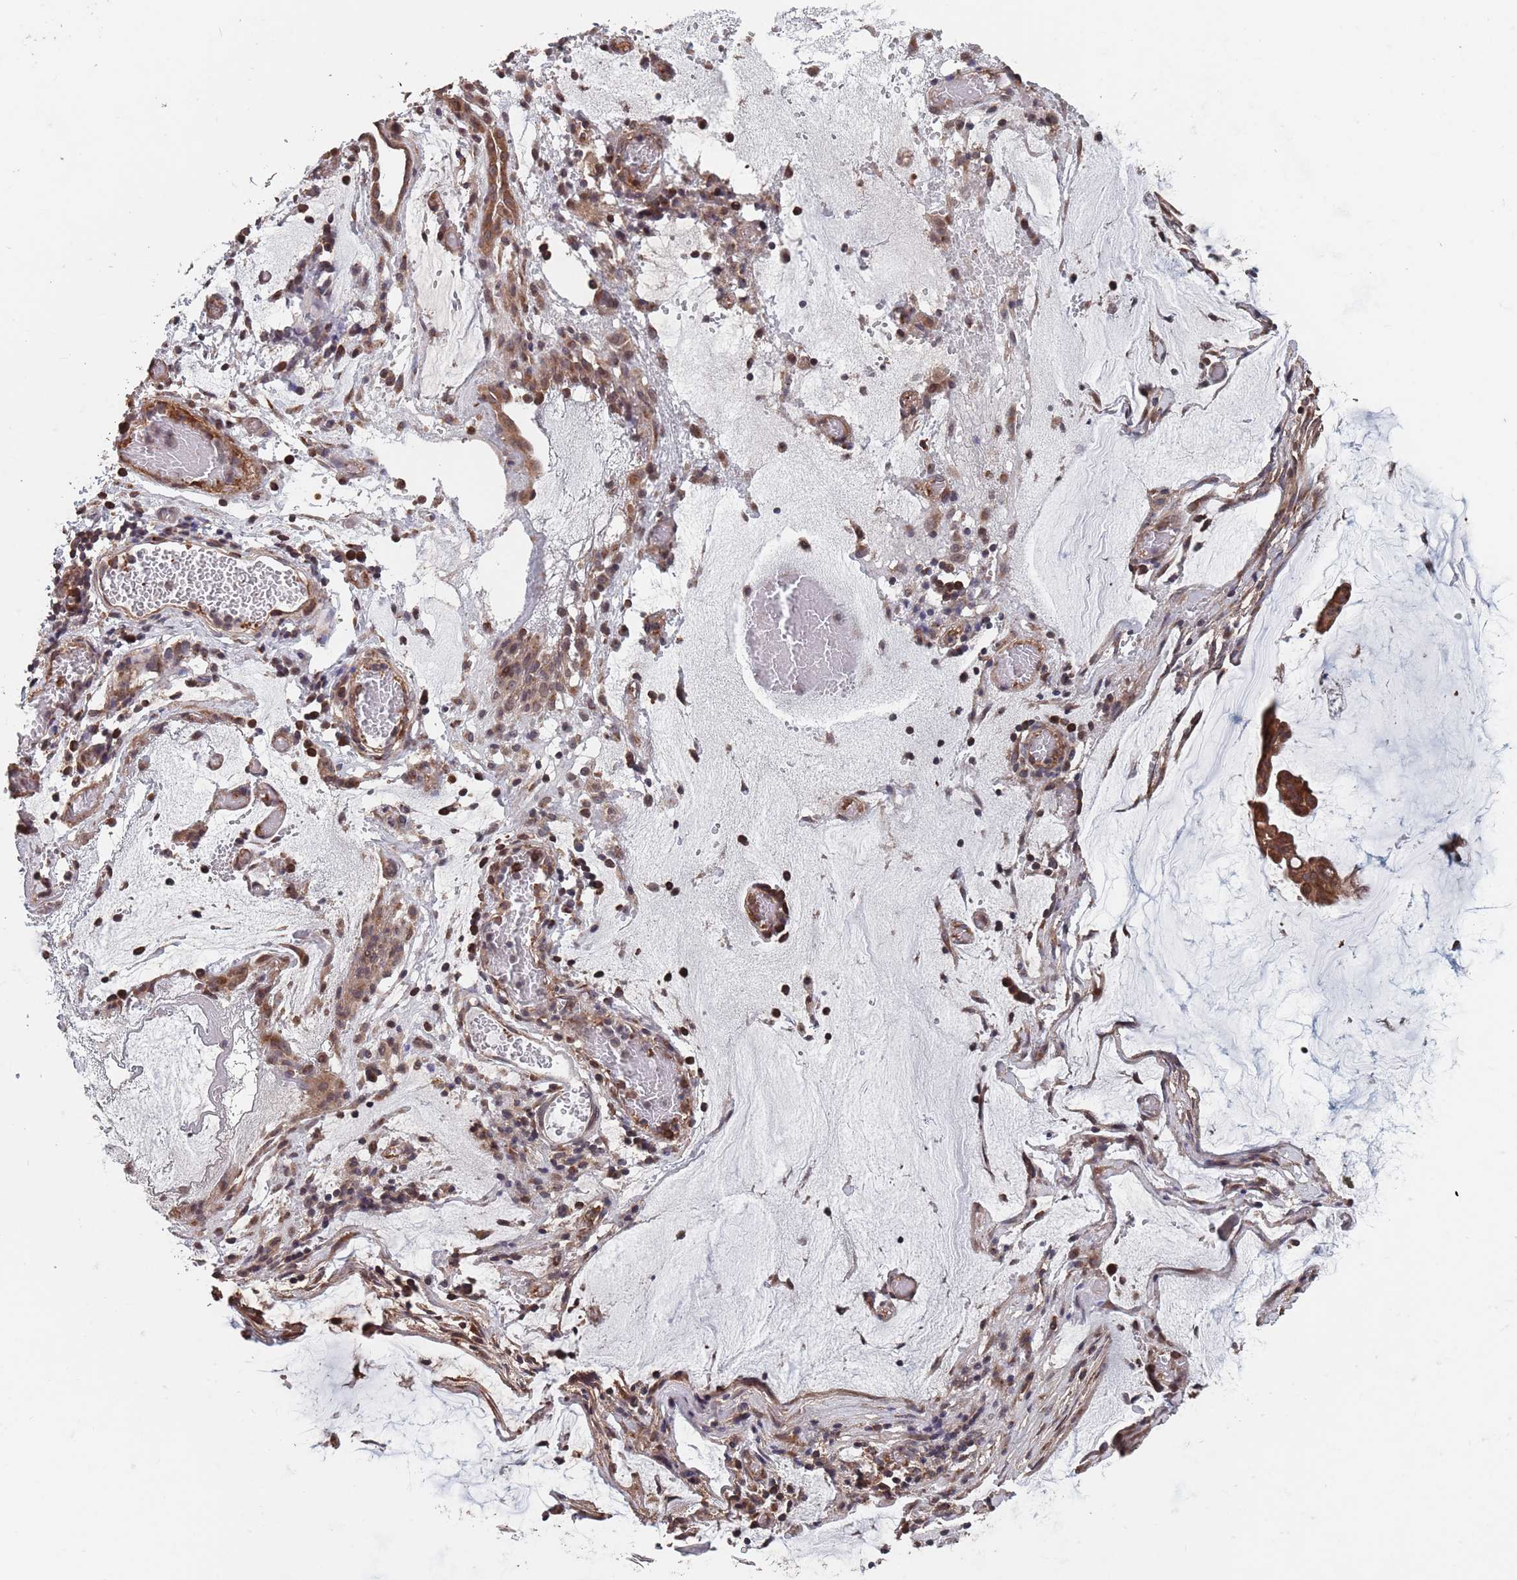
{"staining": {"intensity": "moderate", "quantity": ">75%", "location": "cytoplasmic/membranous"}, "tissue": "ovarian cancer", "cell_type": "Tumor cells", "image_type": "cancer", "snomed": [{"axis": "morphology", "description": "Cystadenocarcinoma, mucinous, NOS"}, {"axis": "topography", "description": "Ovary"}], "caption": "Immunohistochemical staining of human ovarian mucinous cystadenocarcinoma shows medium levels of moderate cytoplasmic/membranous positivity in approximately >75% of tumor cells.", "gene": "UNC45A", "patient": {"sex": "female", "age": 73}}